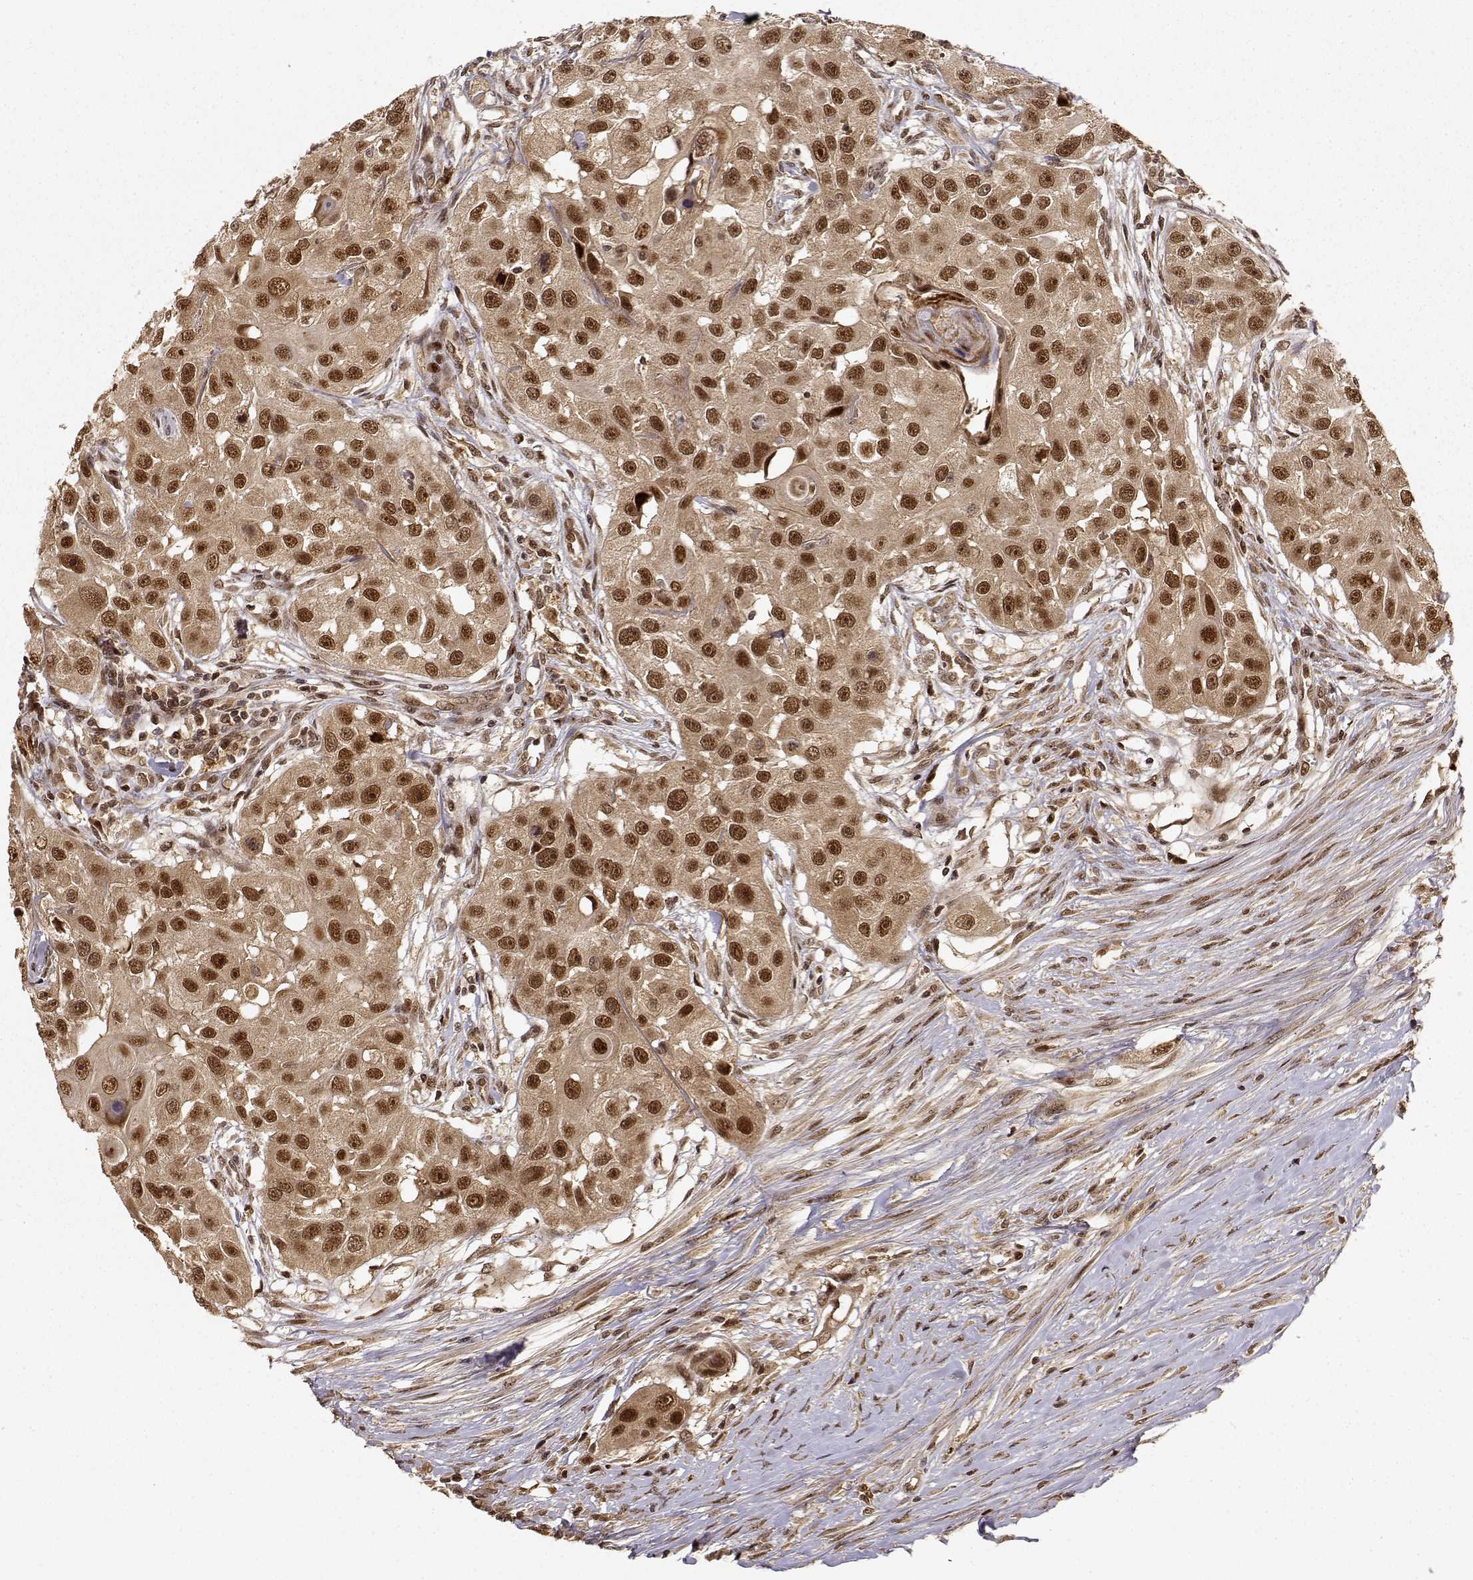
{"staining": {"intensity": "strong", "quantity": ">75%", "location": "nuclear"}, "tissue": "head and neck cancer", "cell_type": "Tumor cells", "image_type": "cancer", "snomed": [{"axis": "morphology", "description": "Squamous cell carcinoma, NOS"}, {"axis": "topography", "description": "Head-Neck"}], "caption": "Protein staining of squamous cell carcinoma (head and neck) tissue exhibits strong nuclear positivity in about >75% of tumor cells.", "gene": "MAEA", "patient": {"sex": "male", "age": 51}}